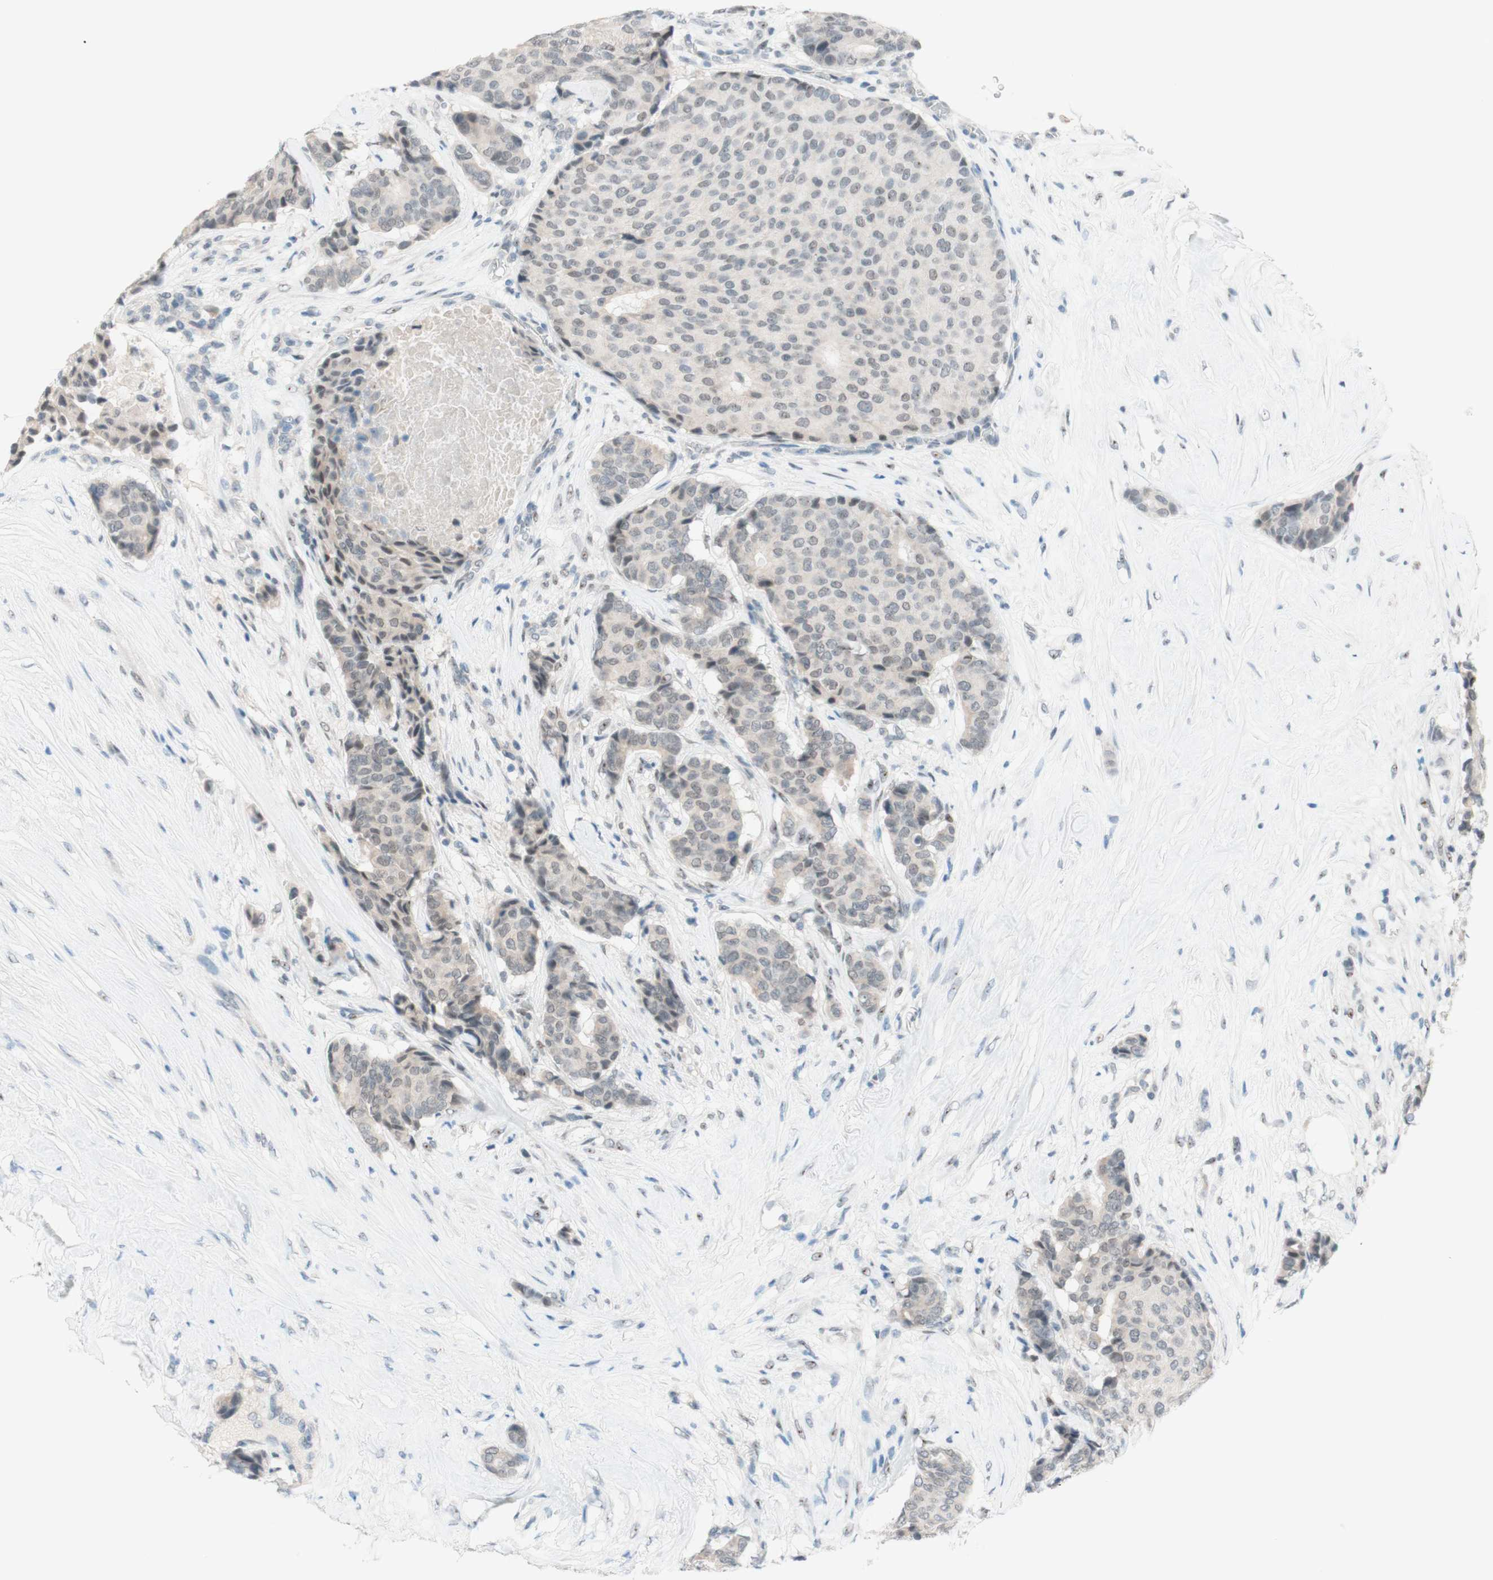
{"staining": {"intensity": "weak", "quantity": "25%-75%", "location": "cytoplasmic/membranous,nuclear"}, "tissue": "breast cancer", "cell_type": "Tumor cells", "image_type": "cancer", "snomed": [{"axis": "morphology", "description": "Duct carcinoma"}, {"axis": "topography", "description": "Breast"}], "caption": "A brown stain highlights weak cytoplasmic/membranous and nuclear expression of a protein in invasive ductal carcinoma (breast) tumor cells.", "gene": "JPH1", "patient": {"sex": "female", "age": 75}}